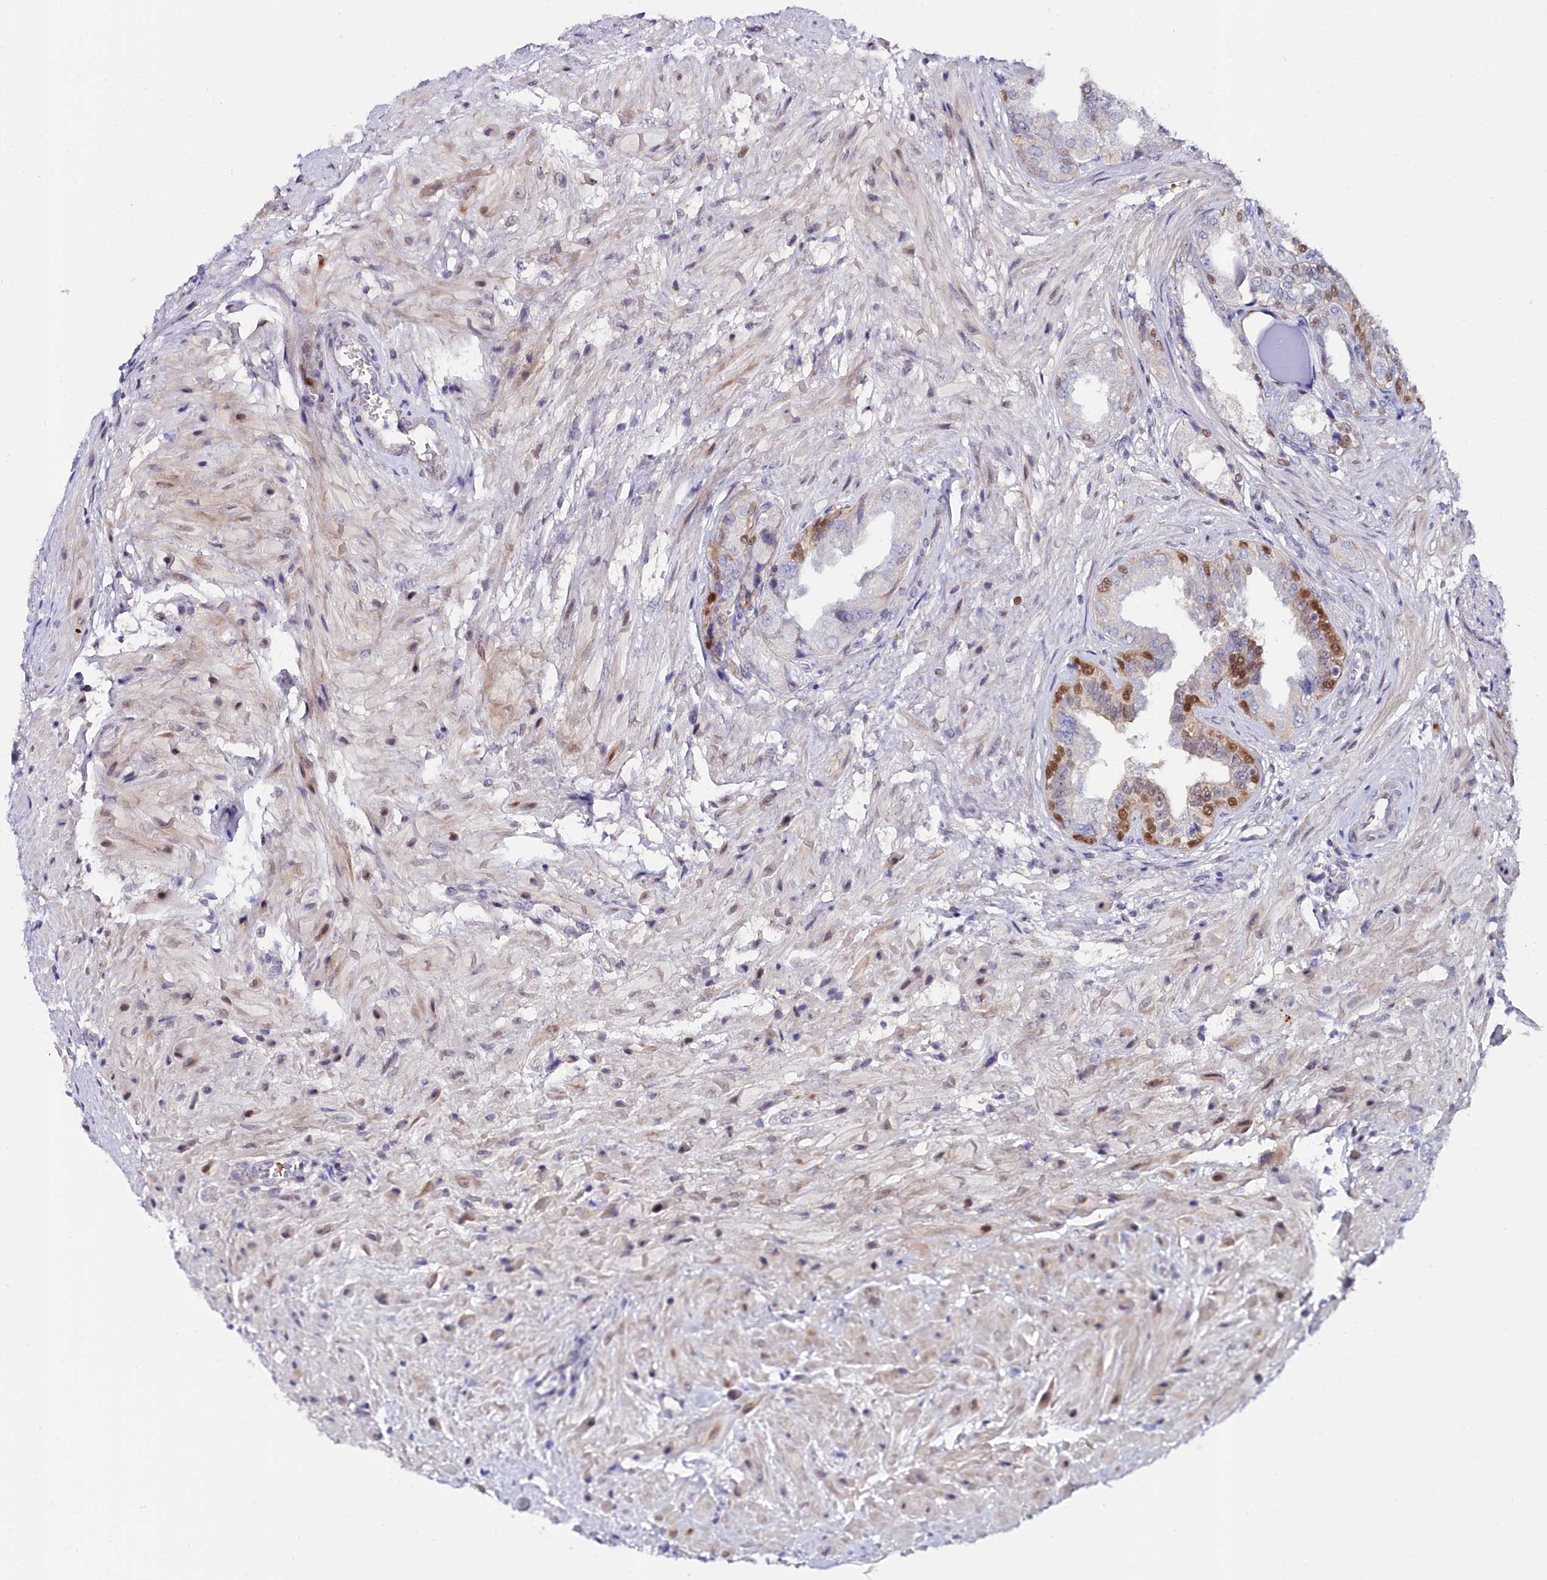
{"staining": {"intensity": "moderate", "quantity": "<25%", "location": "cytoplasmic/membranous,nuclear"}, "tissue": "seminal vesicle", "cell_type": "Glandular cells", "image_type": "normal", "snomed": [{"axis": "morphology", "description": "Normal tissue, NOS"}, {"axis": "topography", "description": "Seminal veicle"}], "caption": "Unremarkable seminal vesicle was stained to show a protein in brown. There is low levels of moderate cytoplasmic/membranous,nuclear expression in about <25% of glandular cells.", "gene": "KCTD18", "patient": {"sex": "male", "age": 63}}